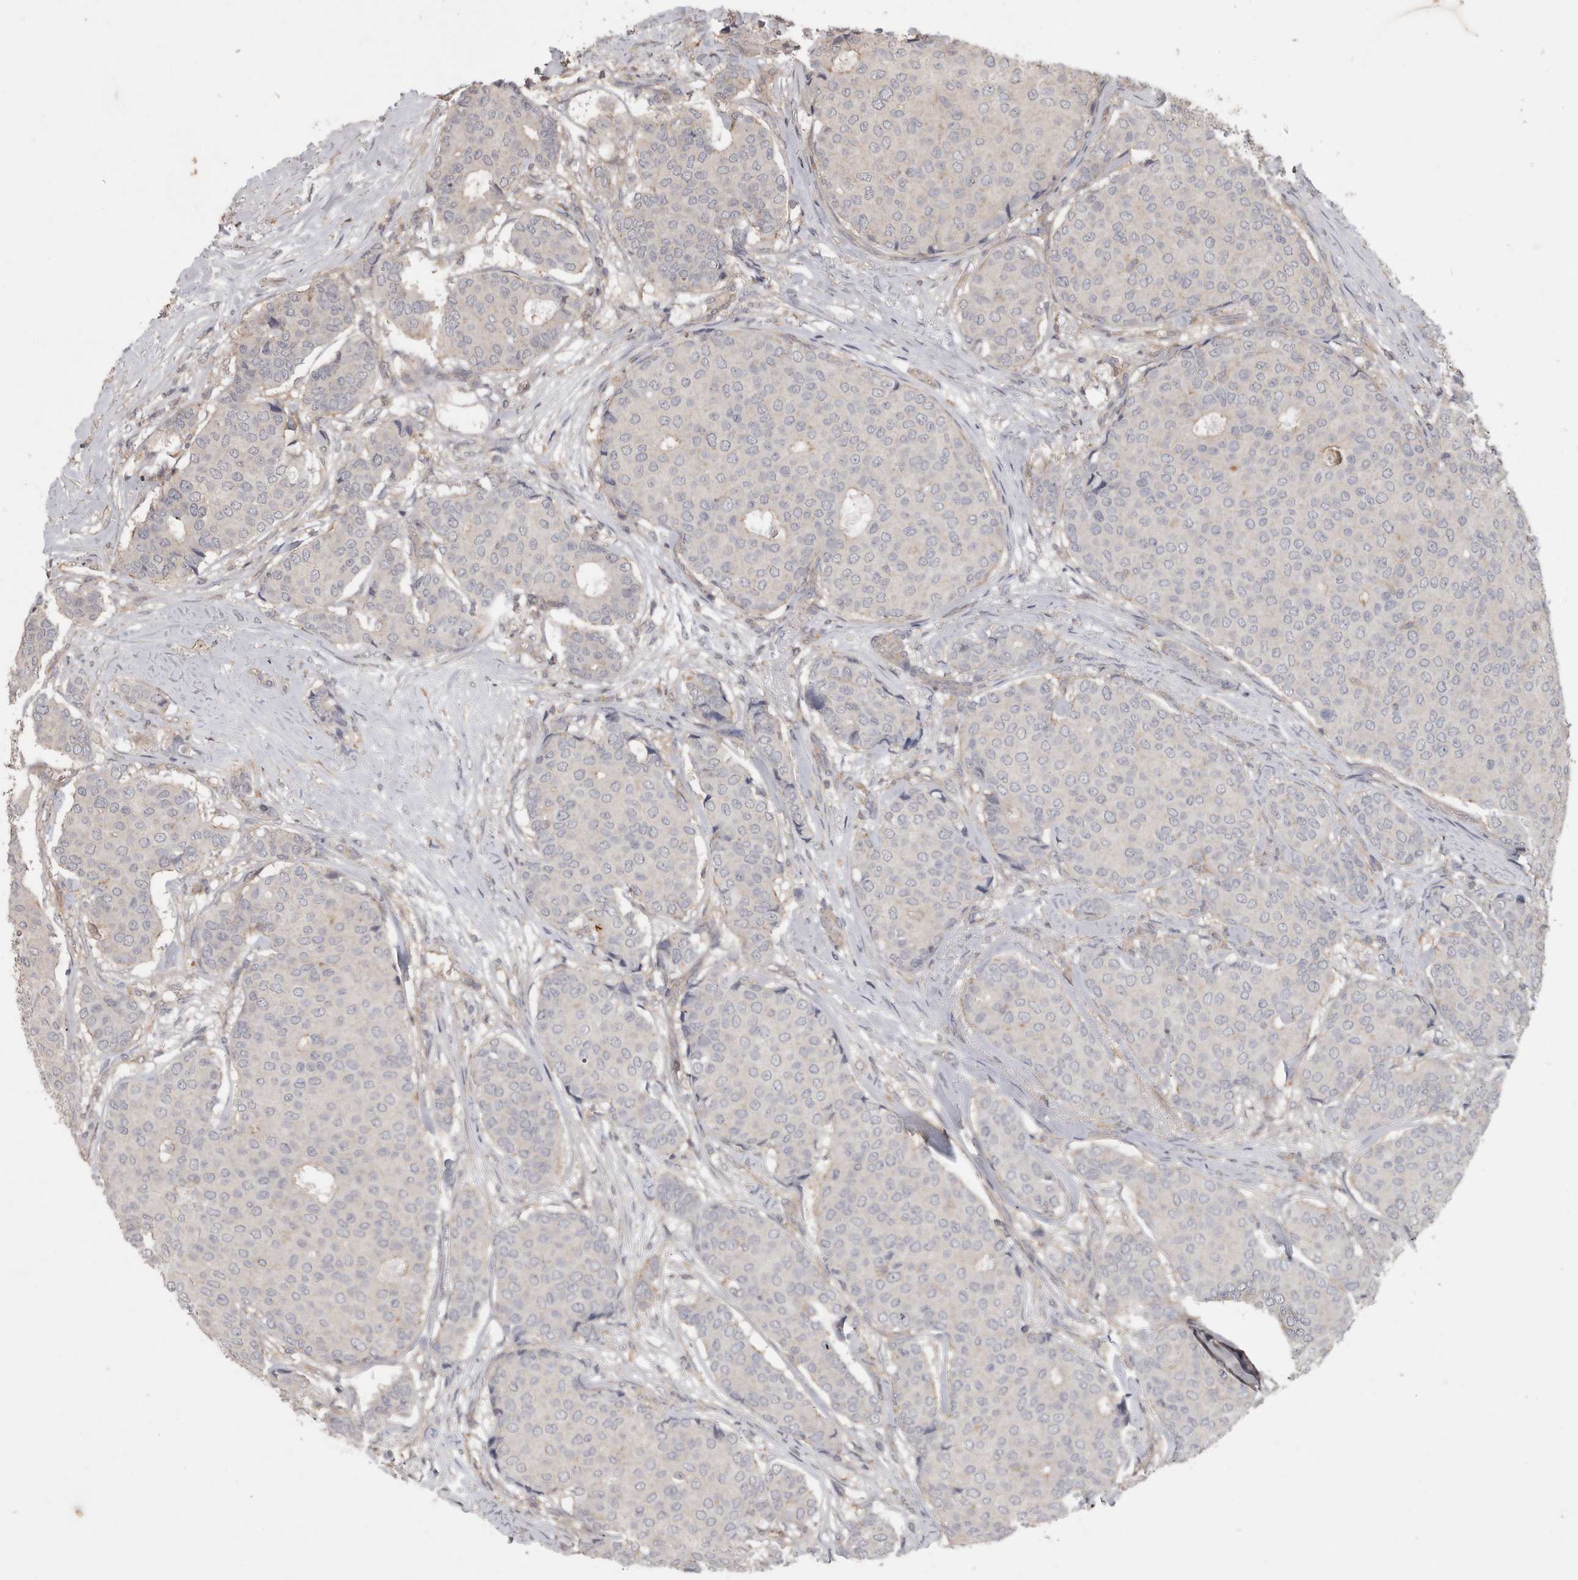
{"staining": {"intensity": "negative", "quantity": "none", "location": "none"}, "tissue": "breast cancer", "cell_type": "Tumor cells", "image_type": "cancer", "snomed": [{"axis": "morphology", "description": "Duct carcinoma"}, {"axis": "topography", "description": "Breast"}], "caption": "Immunohistochemistry (IHC) histopathology image of neoplastic tissue: breast cancer stained with DAB shows no significant protein staining in tumor cells. (DAB IHC visualized using brightfield microscopy, high magnification).", "gene": "SPATA48", "patient": {"sex": "female", "age": 75}}